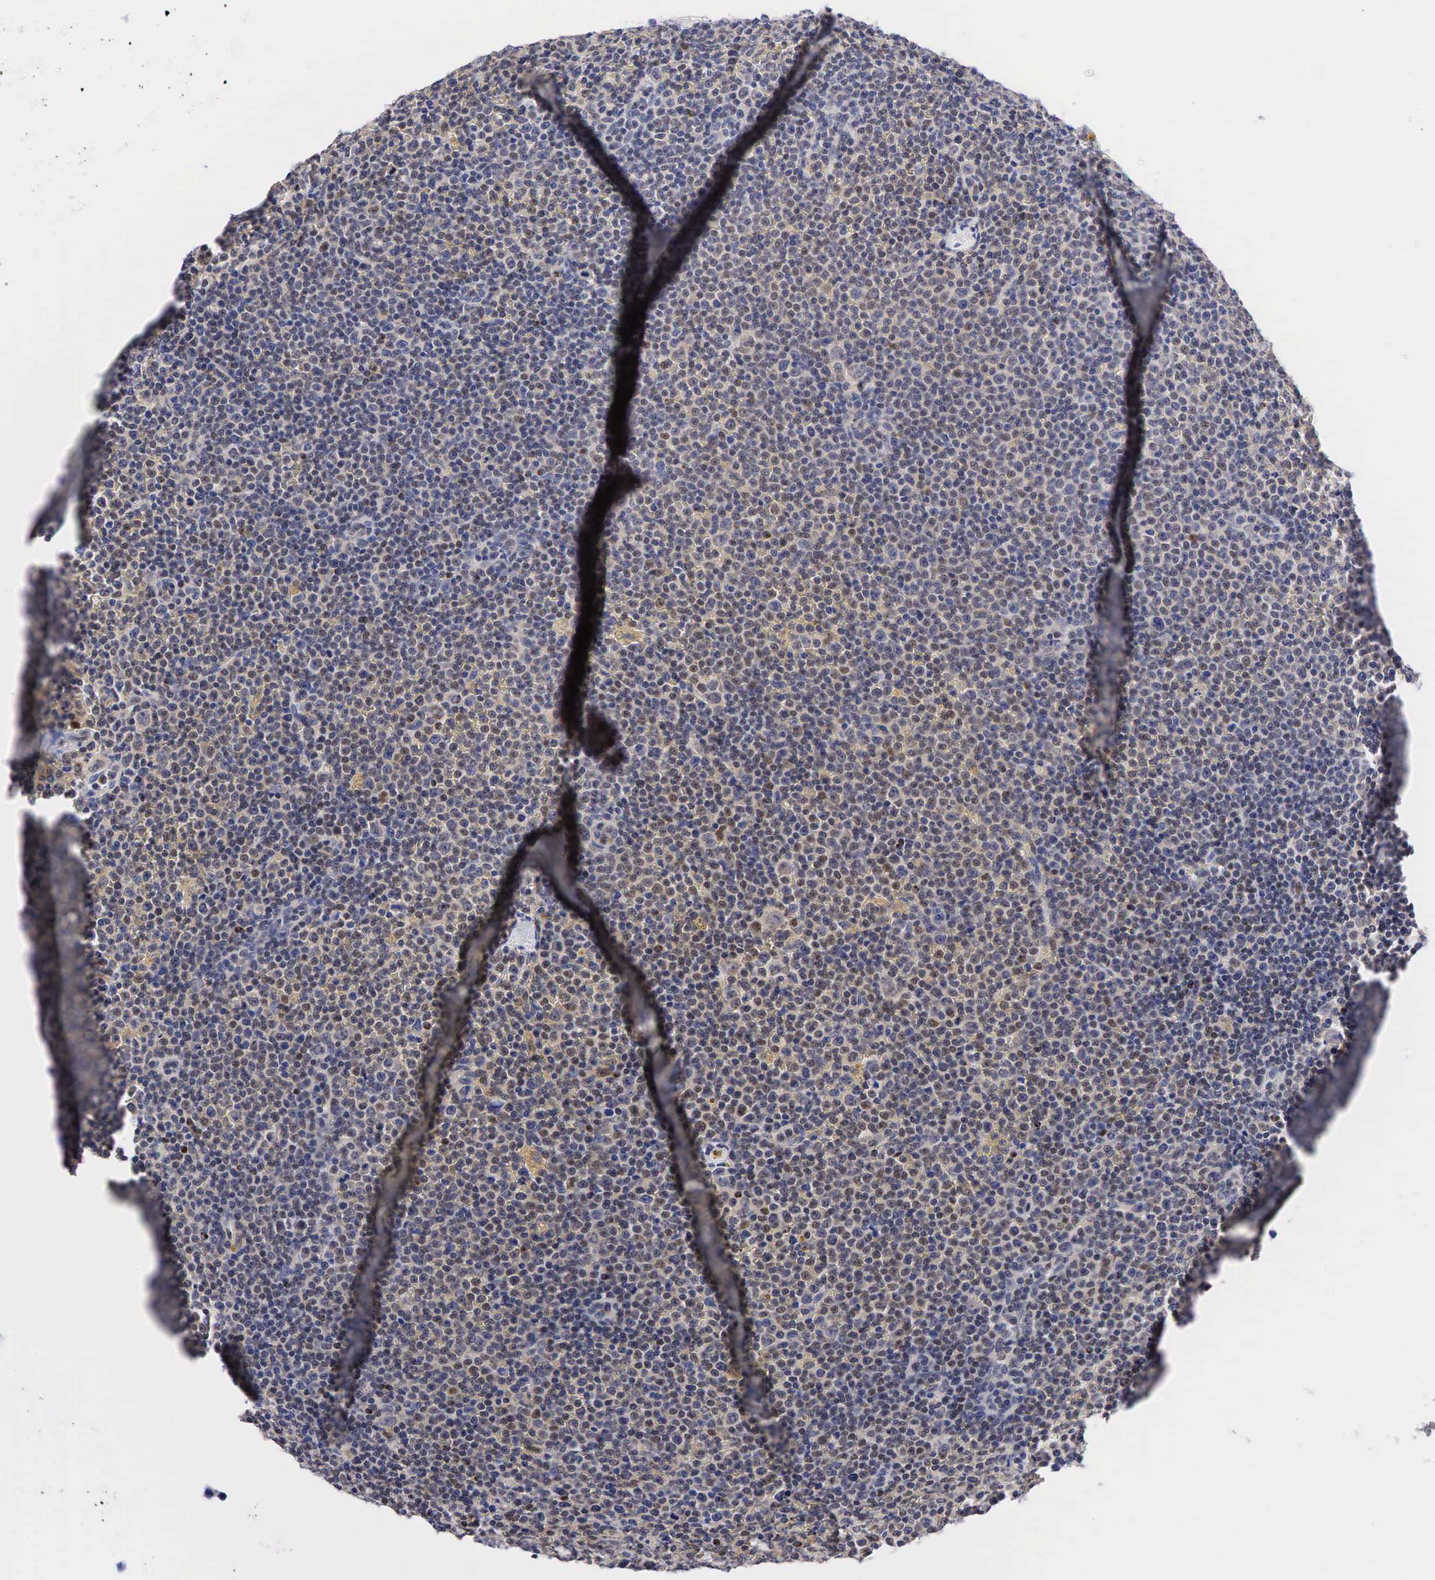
{"staining": {"intensity": "weak", "quantity": "25%-75%", "location": "nuclear"}, "tissue": "lymphoma", "cell_type": "Tumor cells", "image_type": "cancer", "snomed": [{"axis": "morphology", "description": "Malignant lymphoma, non-Hodgkin's type, Low grade"}, {"axis": "topography", "description": "Lymph node"}], "caption": "Human lymphoma stained for a protein (brown) demonstrates weak nuclear positive staining in about 25%-75% of tumor cells.", "gene": "CCND1", "patient": {"sex": "male", "age": 50}}